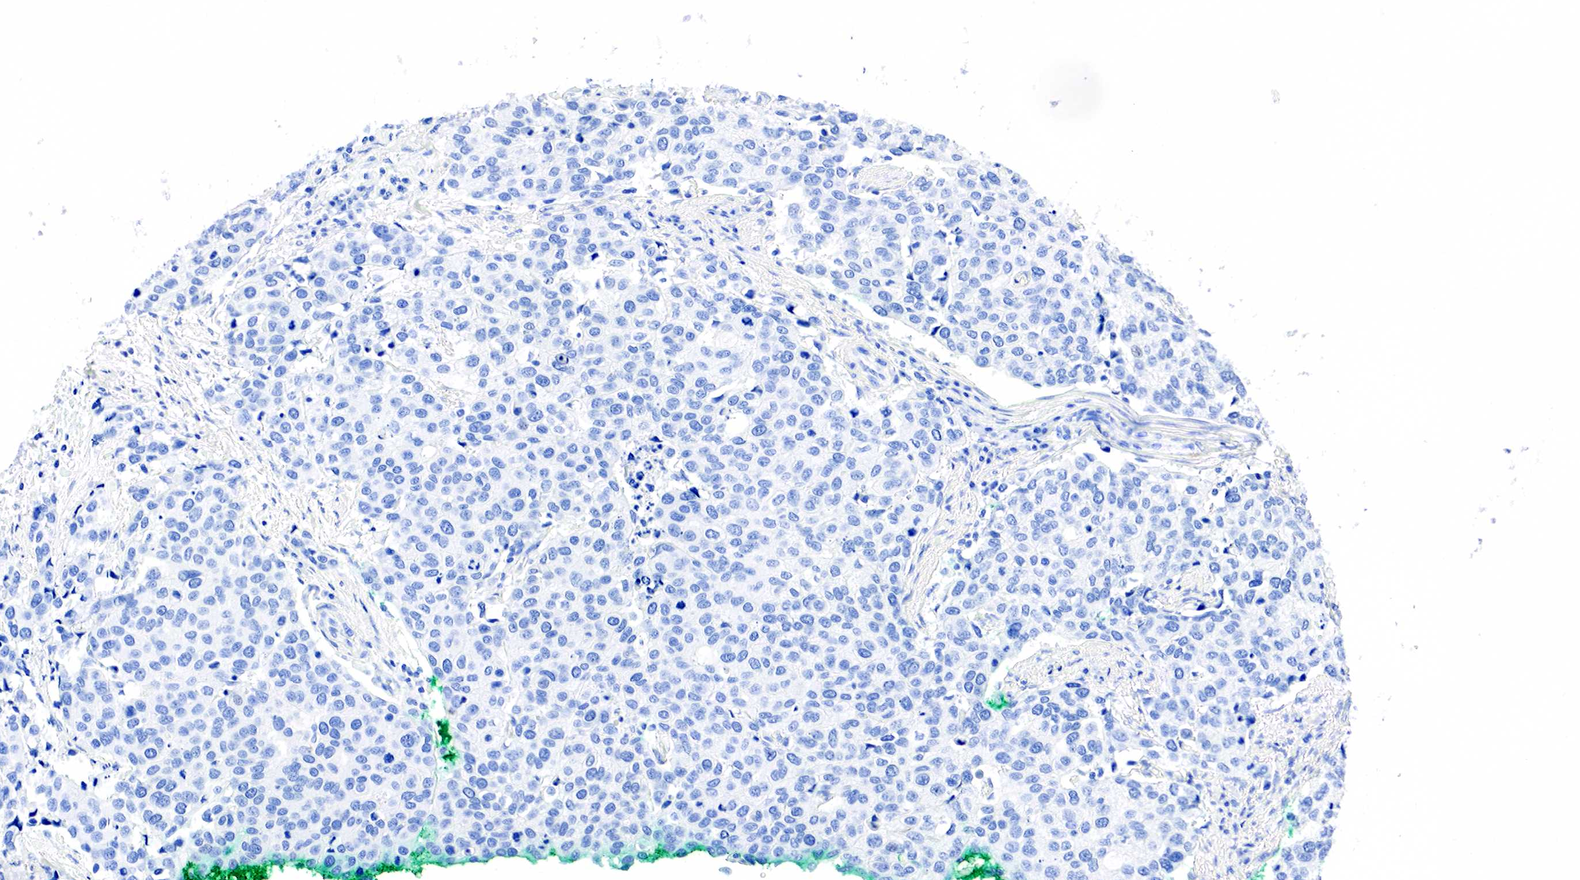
{"staining": {"intensity": "negative", "quantity": "none", "location": "none"}, "tissue": "cervical cancer", "cell_type": "Tumor cells", "image_type": "cancer", "snomed": [{"axis": "morphology", "description": "Squamous cell carcinoma, NOS"}, {"axis": "topography", "description": "Cervix"}], "caption": "Cervical squamous cell carcinoma stained for a protein using immunohistochemistry displays no positivity tumor cells.", "gene": "PTH", "patient": {"sex": "female", "age": 54}}